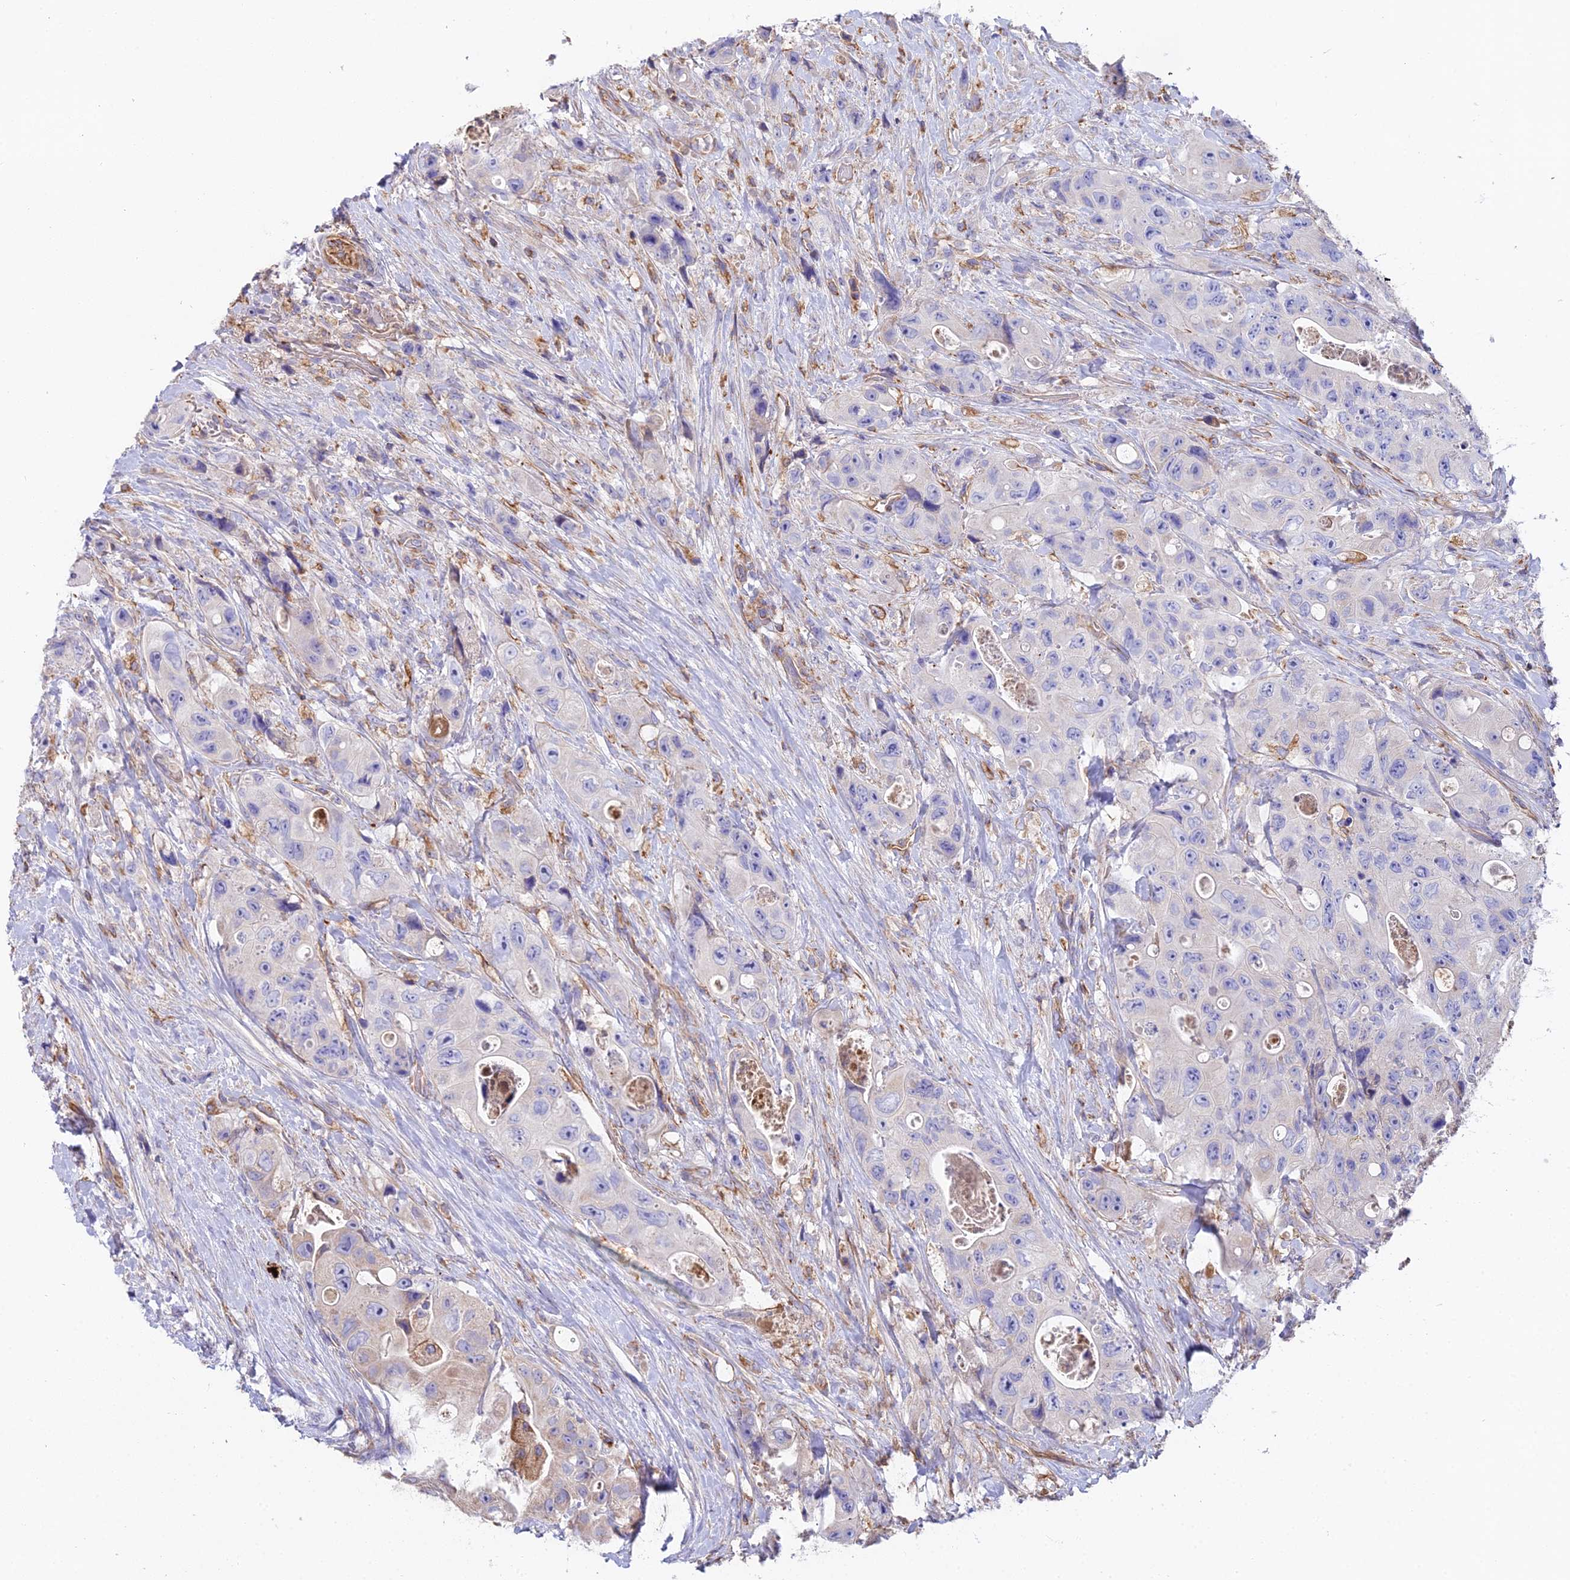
{"staining": {"intensity": "negative", "quantity": "none", "location": "none"}, "tissue": "colorectal cancer", "cell_type": "Tumor cells", "image_type": "cancer", "snomed": [{"axis": "morphology", "description": "Adenocarcinoma, NOS"}, {"axis": "topography", "description": "Colon"}], "caption": "This is an immunohistochemistry (IHC) image of colorectal adenocarcinoma. There is no expression in tumor cells.", "gene": "BEX4", "patient": {"sex": "female", "age": 46}}